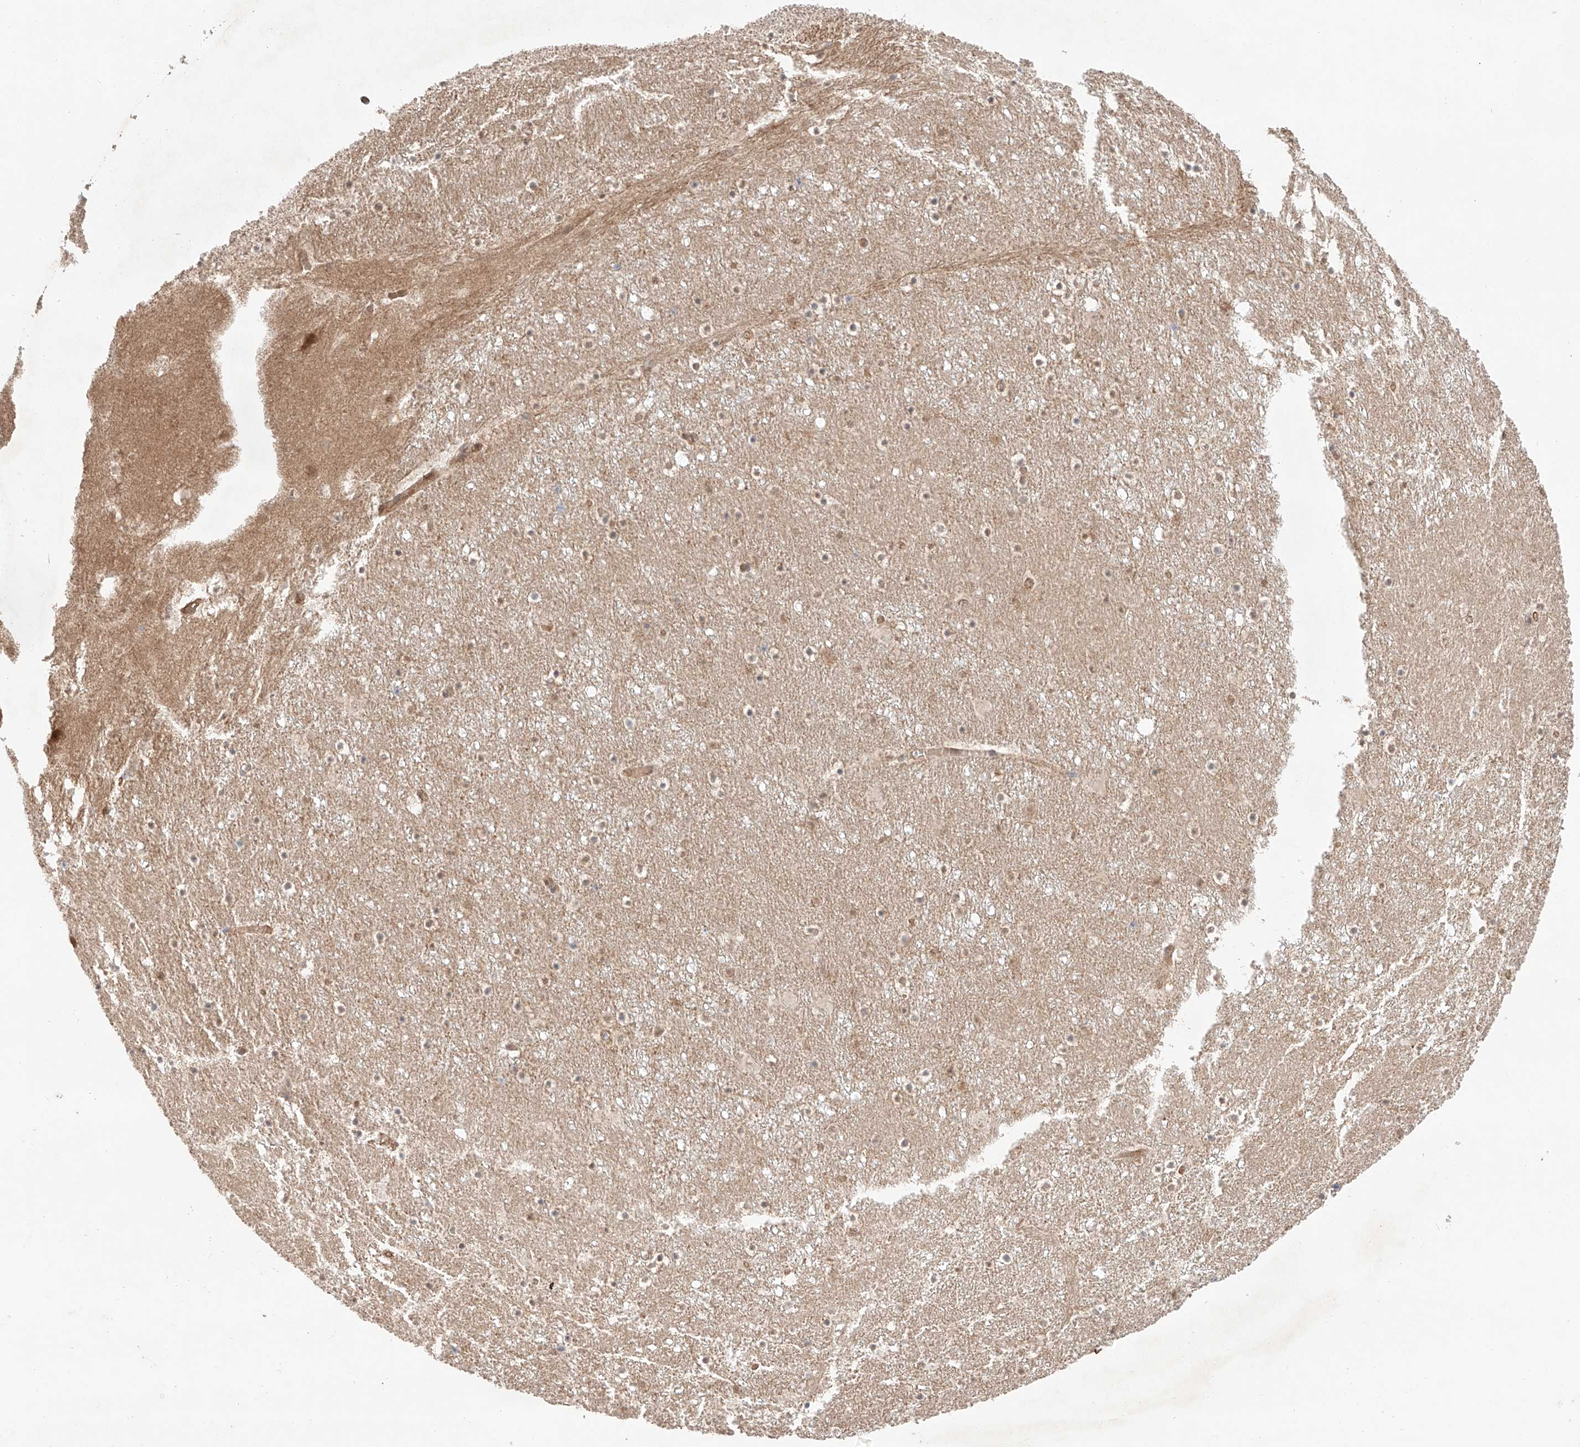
{"staining": {"intensity": "weak", "quantity": "<25%", "location": "cytoplasmic/membranous,nuclear"}, "tissue": "caudate", "cell_type": "Glial cells", "image_type": "normal", "snomed": [{"axis": "morphology", "description": "Normal tissue, NOS"}, {"axis": "topography", "description": "Lateral ventricle wall"}], "caption": "A high-resolution photomicrograph shows IHC staining of normal caudate, which demonstrates no significant expression in glial cells. (IHC, brightfield microscopy, high magnification).", "gene": "TSR2", "patient": {"sex": "male", "age": 45}}